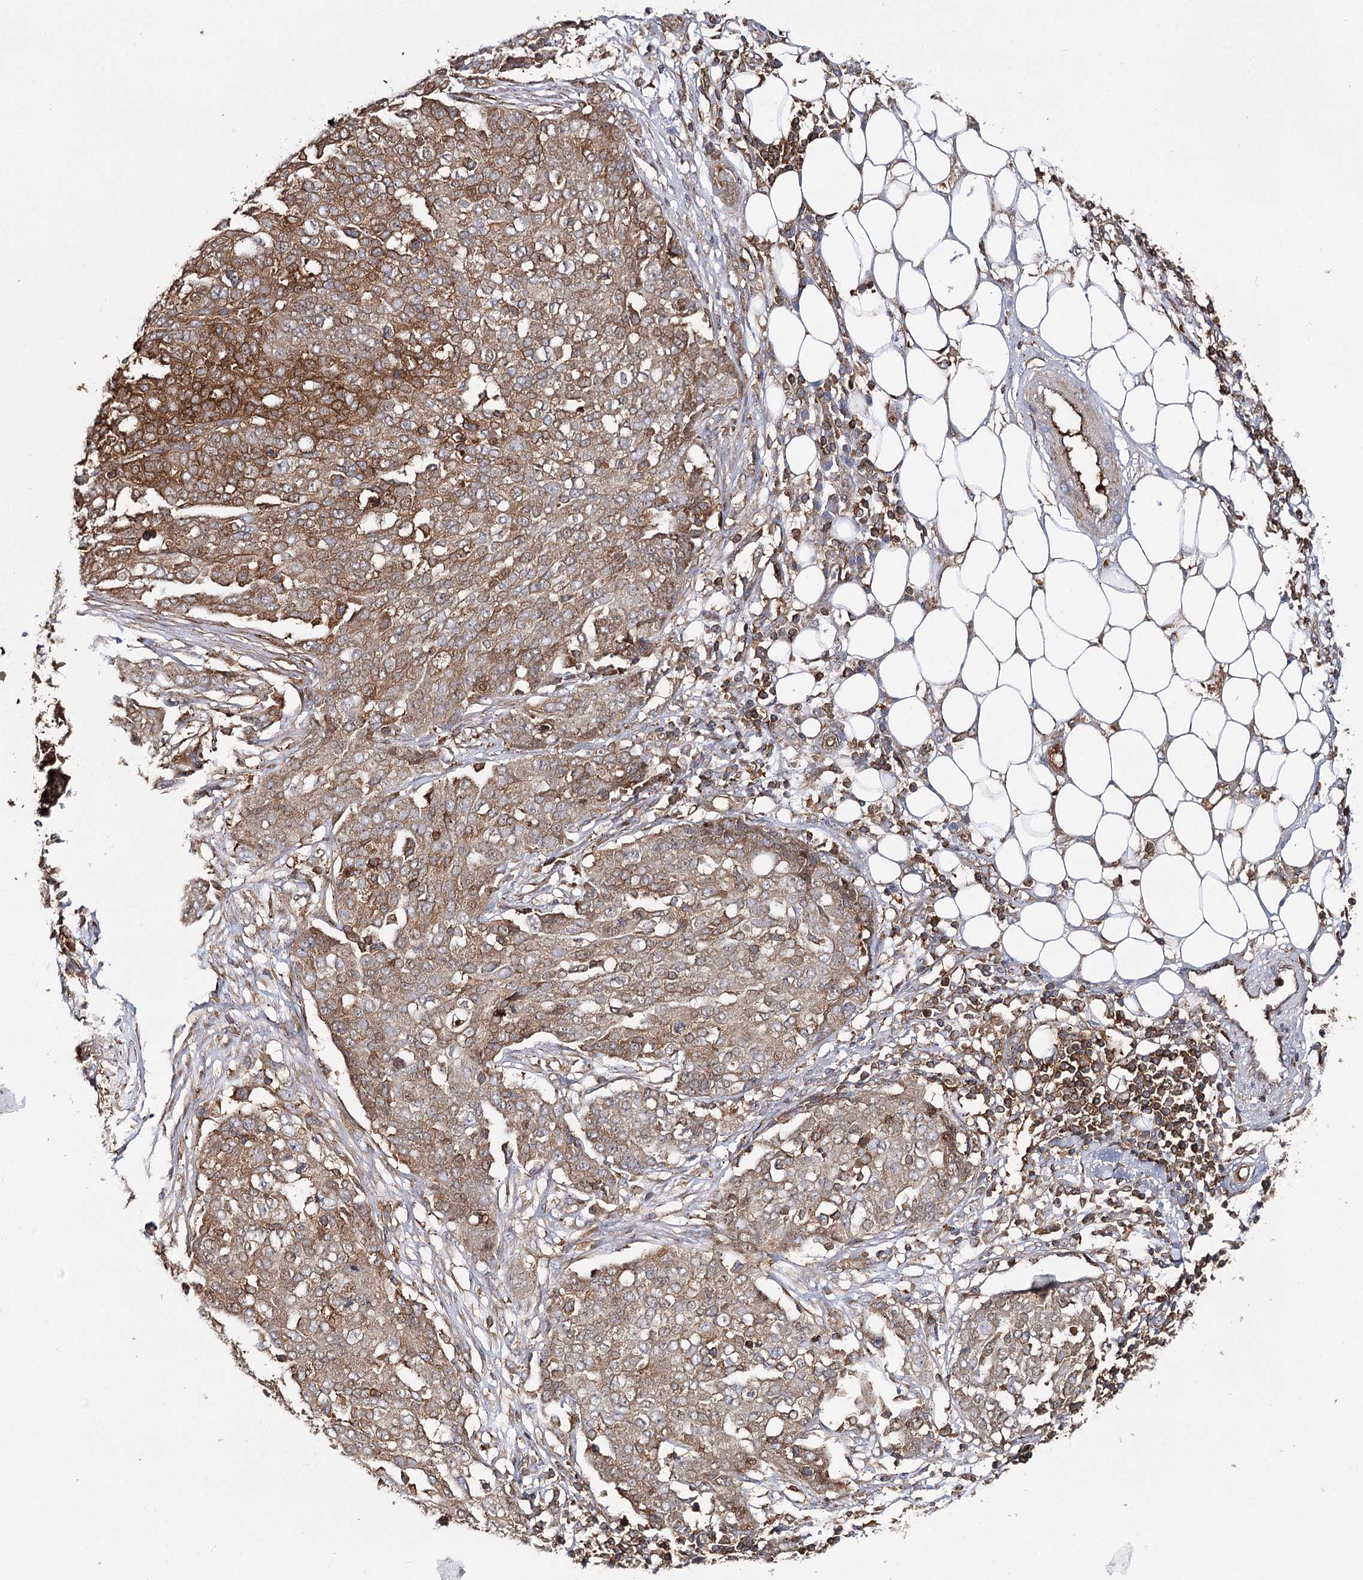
{"staining": {"intensity": "moderate", "quantity": ">75%", "location": "cytoplasmic/membranous"}, "tissue": "ovarian cancer", "cell_type": "Tumor cells", "image_type": "cancer", "snomed": [{"axis": "morphology", "description": "Cystadenocarcinoma, serous, NOS"}, {"axis": "topography", "description": "Soft tissue"}, {"axis": "topography", "description": "Ovary"}], "caption": "Immunohistochemistry staining of ovarian serous cystadenocarcinoma, which demonstrates medium levels of moderate cytoplasmic/membranous expression in approximately >75% of tumor cells indicating moderate cytoplasmic/membranous protein expression. The staining was performed using DAB (brown) for protein detection and nuclei were counterstained in hematoxylin (blue).", "gene": "SEC24B", "patient": {"sex": "female", "age": 57}}